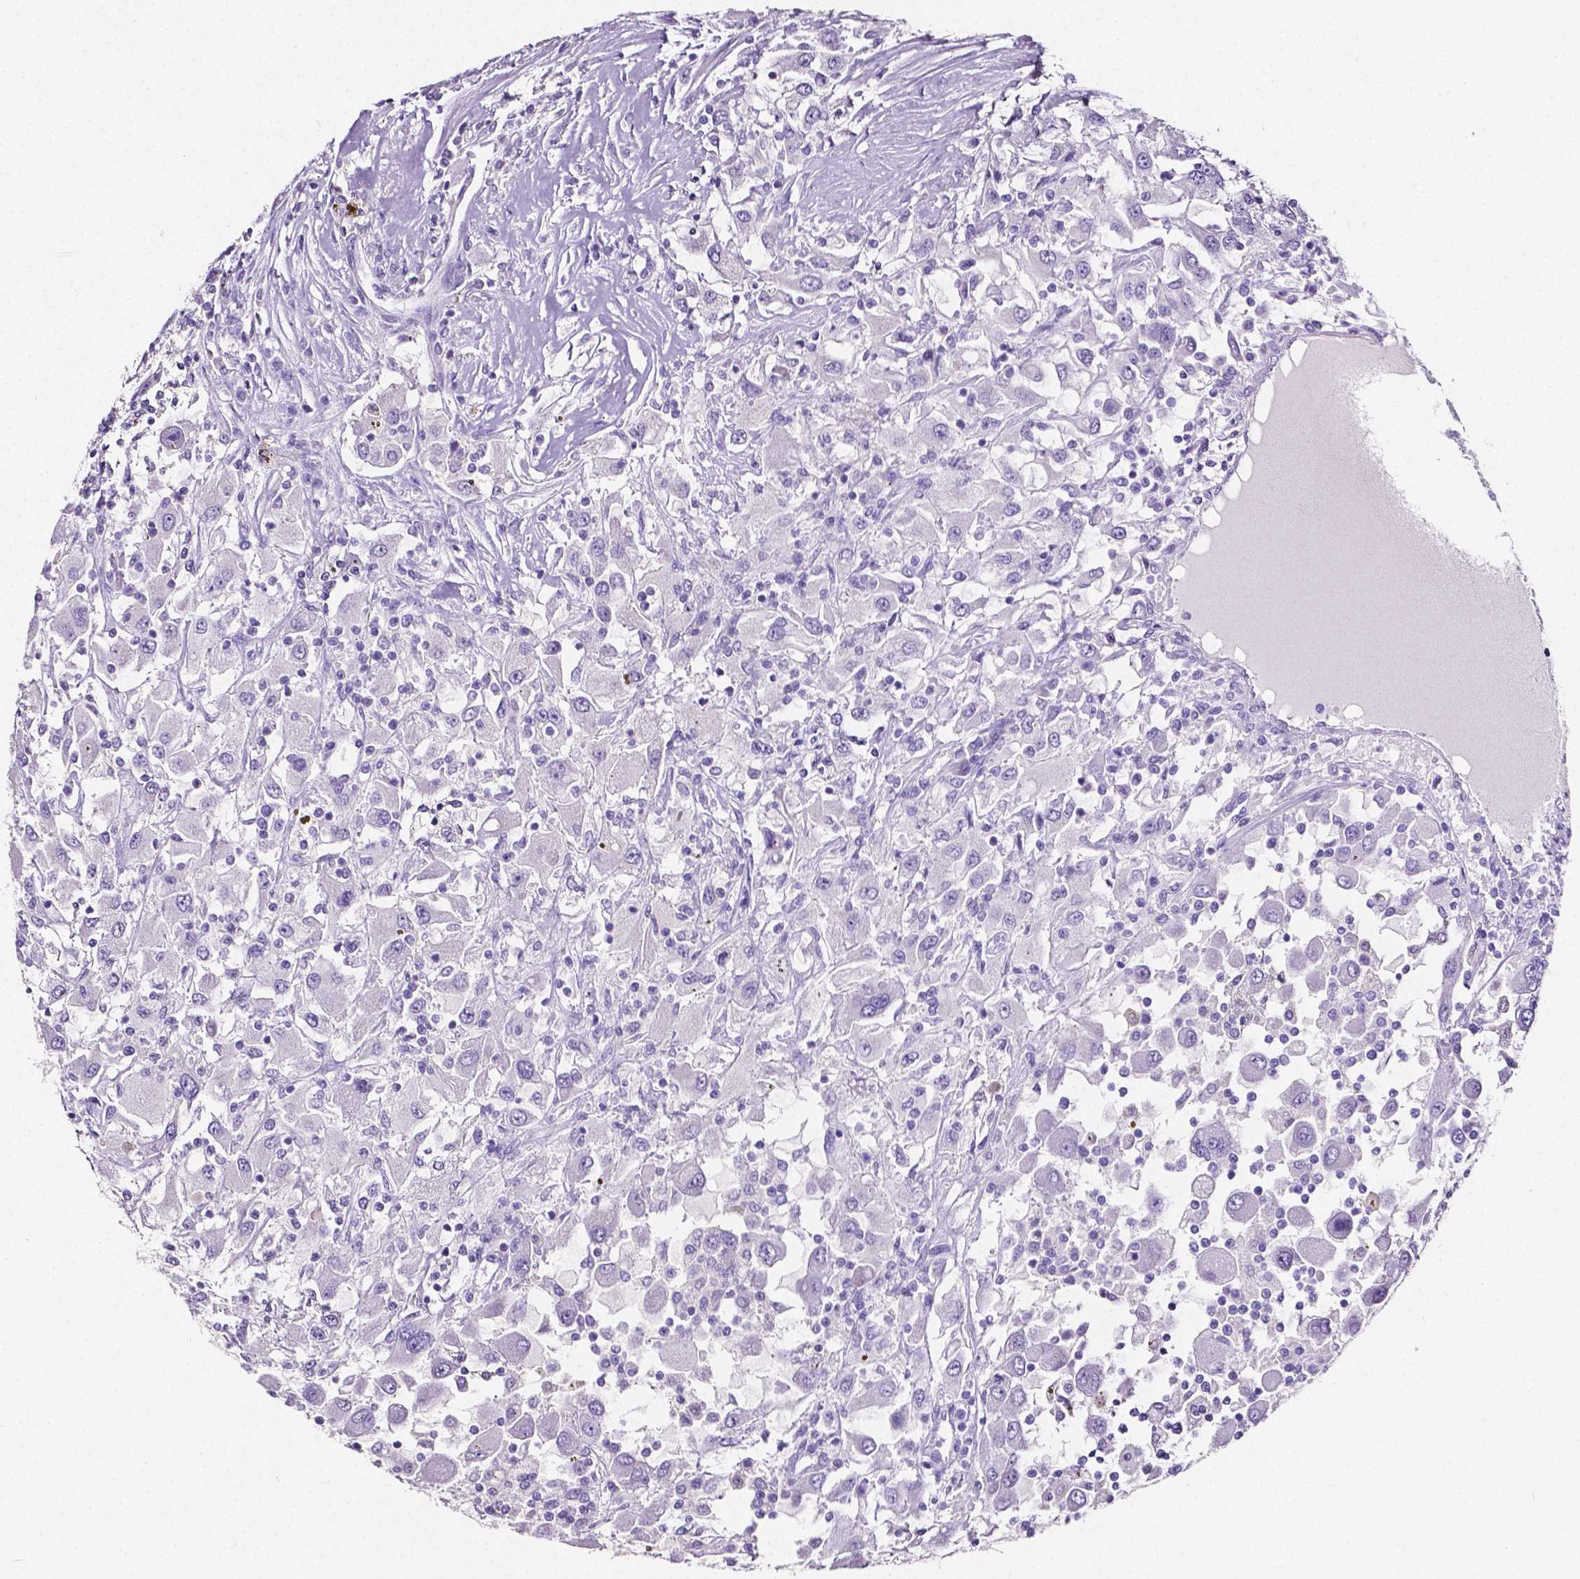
{"staining": {"intensity": "negative", "quantity": "none", "location": "none"}, "tissue": "renal cancer", "cell_type": "Tumor cells", "image_type": "cancer", "snomed": [{"axis": "morphology", "description": "Adenocarcinoma, NOS"}, {"axis": "topography", "description": "Kidney"}], "caption": "DAB immunohistochemical staining of renal cancer shows no significant expression in tumor cells.", "gene": "SLC22A2", "patient": {"sex": "female", "age": 67}}